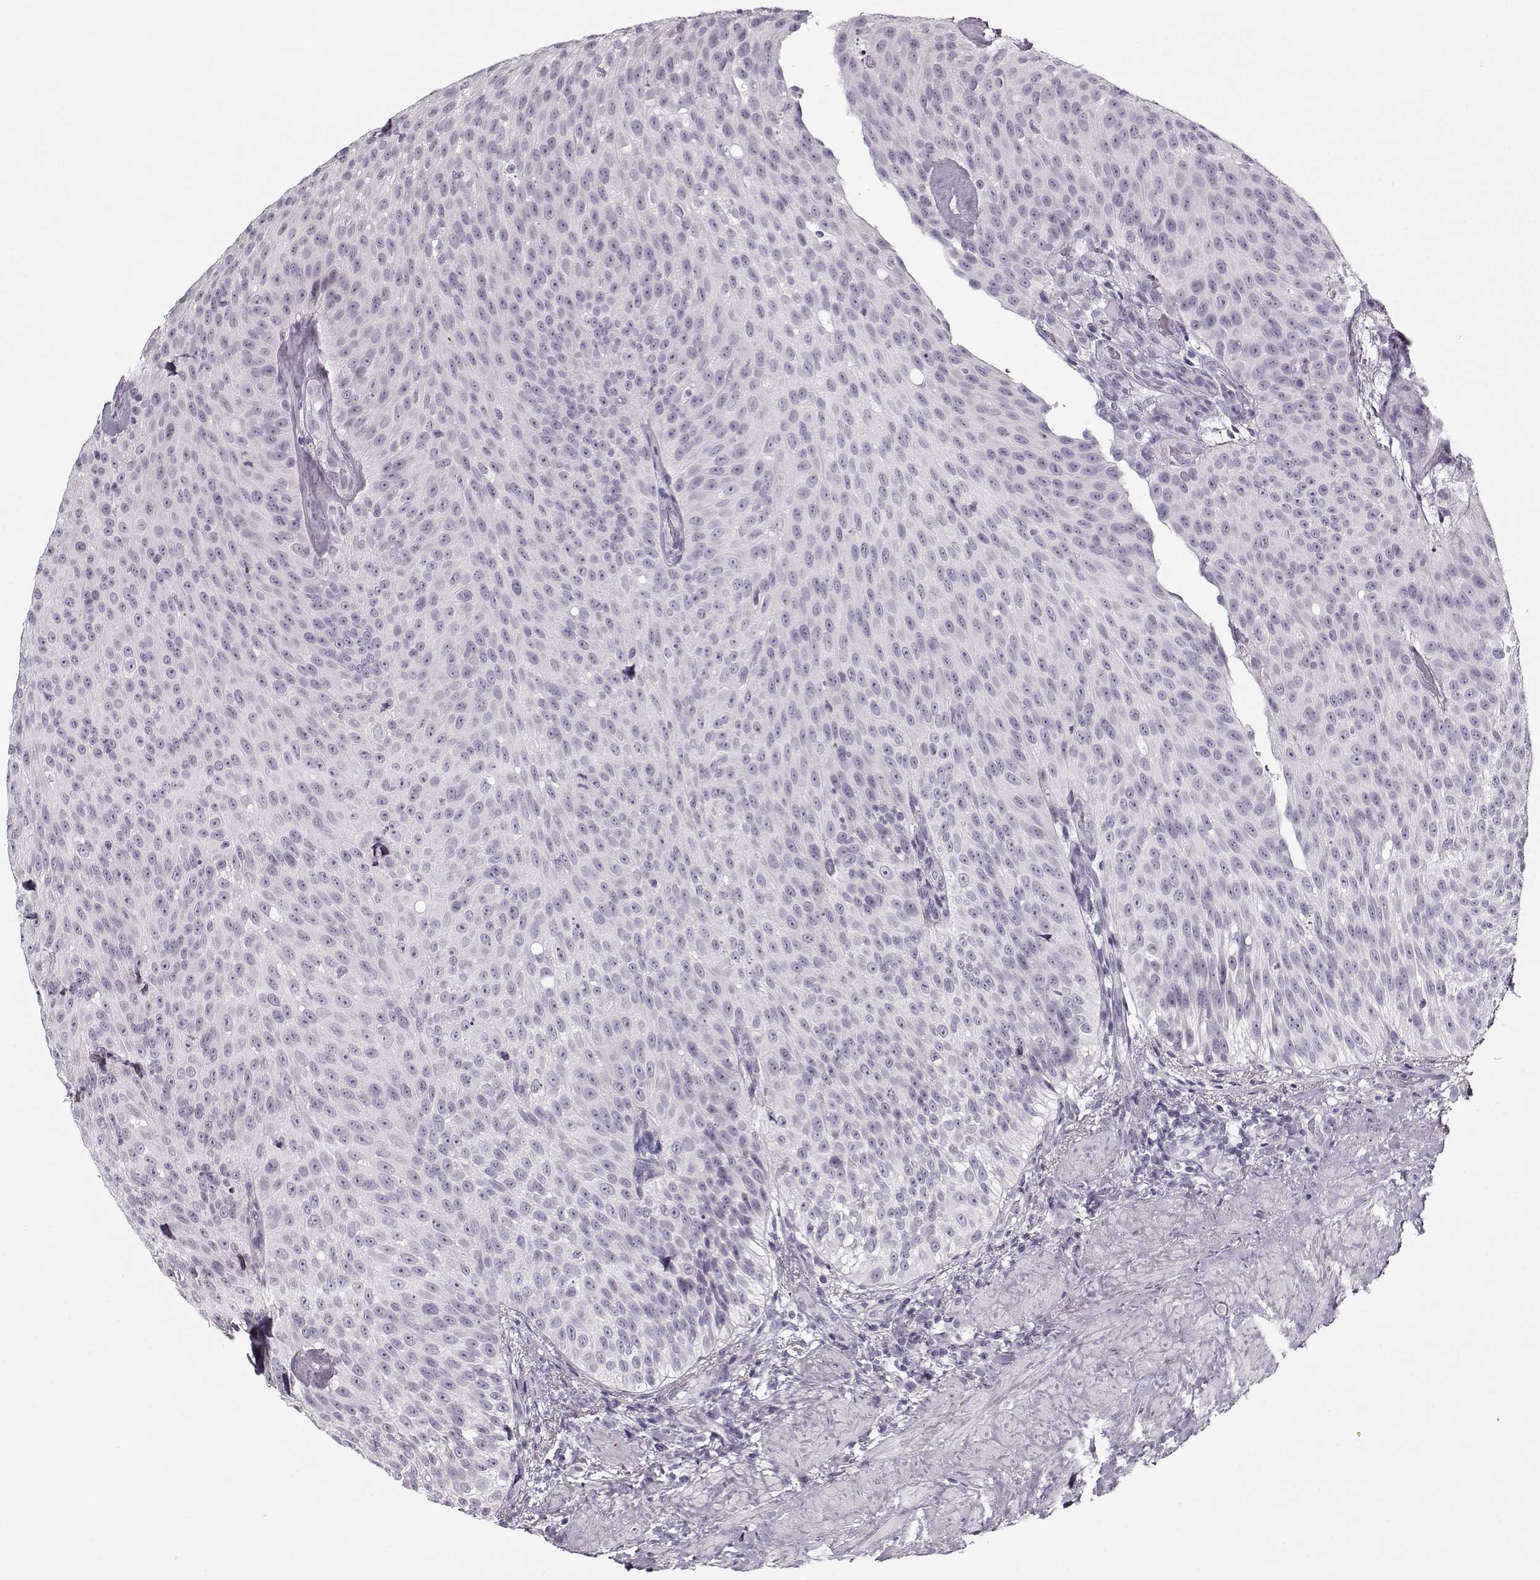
{"staining": {"intensity": "negative", "quantity": "none", "location": "none"}, "tissue": "urothelial cancer", "cell_type": "Tumor cells", "image_type": "cancer", "snomed": [{"axis": "morphology", "description": "Urothelial carcinoma, Low grade"}, {"axis": "topography", "description": "Urinary bladder"}], "caption": "Image shows no protein staining in tumor cells of urothelial carcinoma (low-grade) tissue.", "gene": "PNMT", "patient": {"sex": "male", "age": 78}}